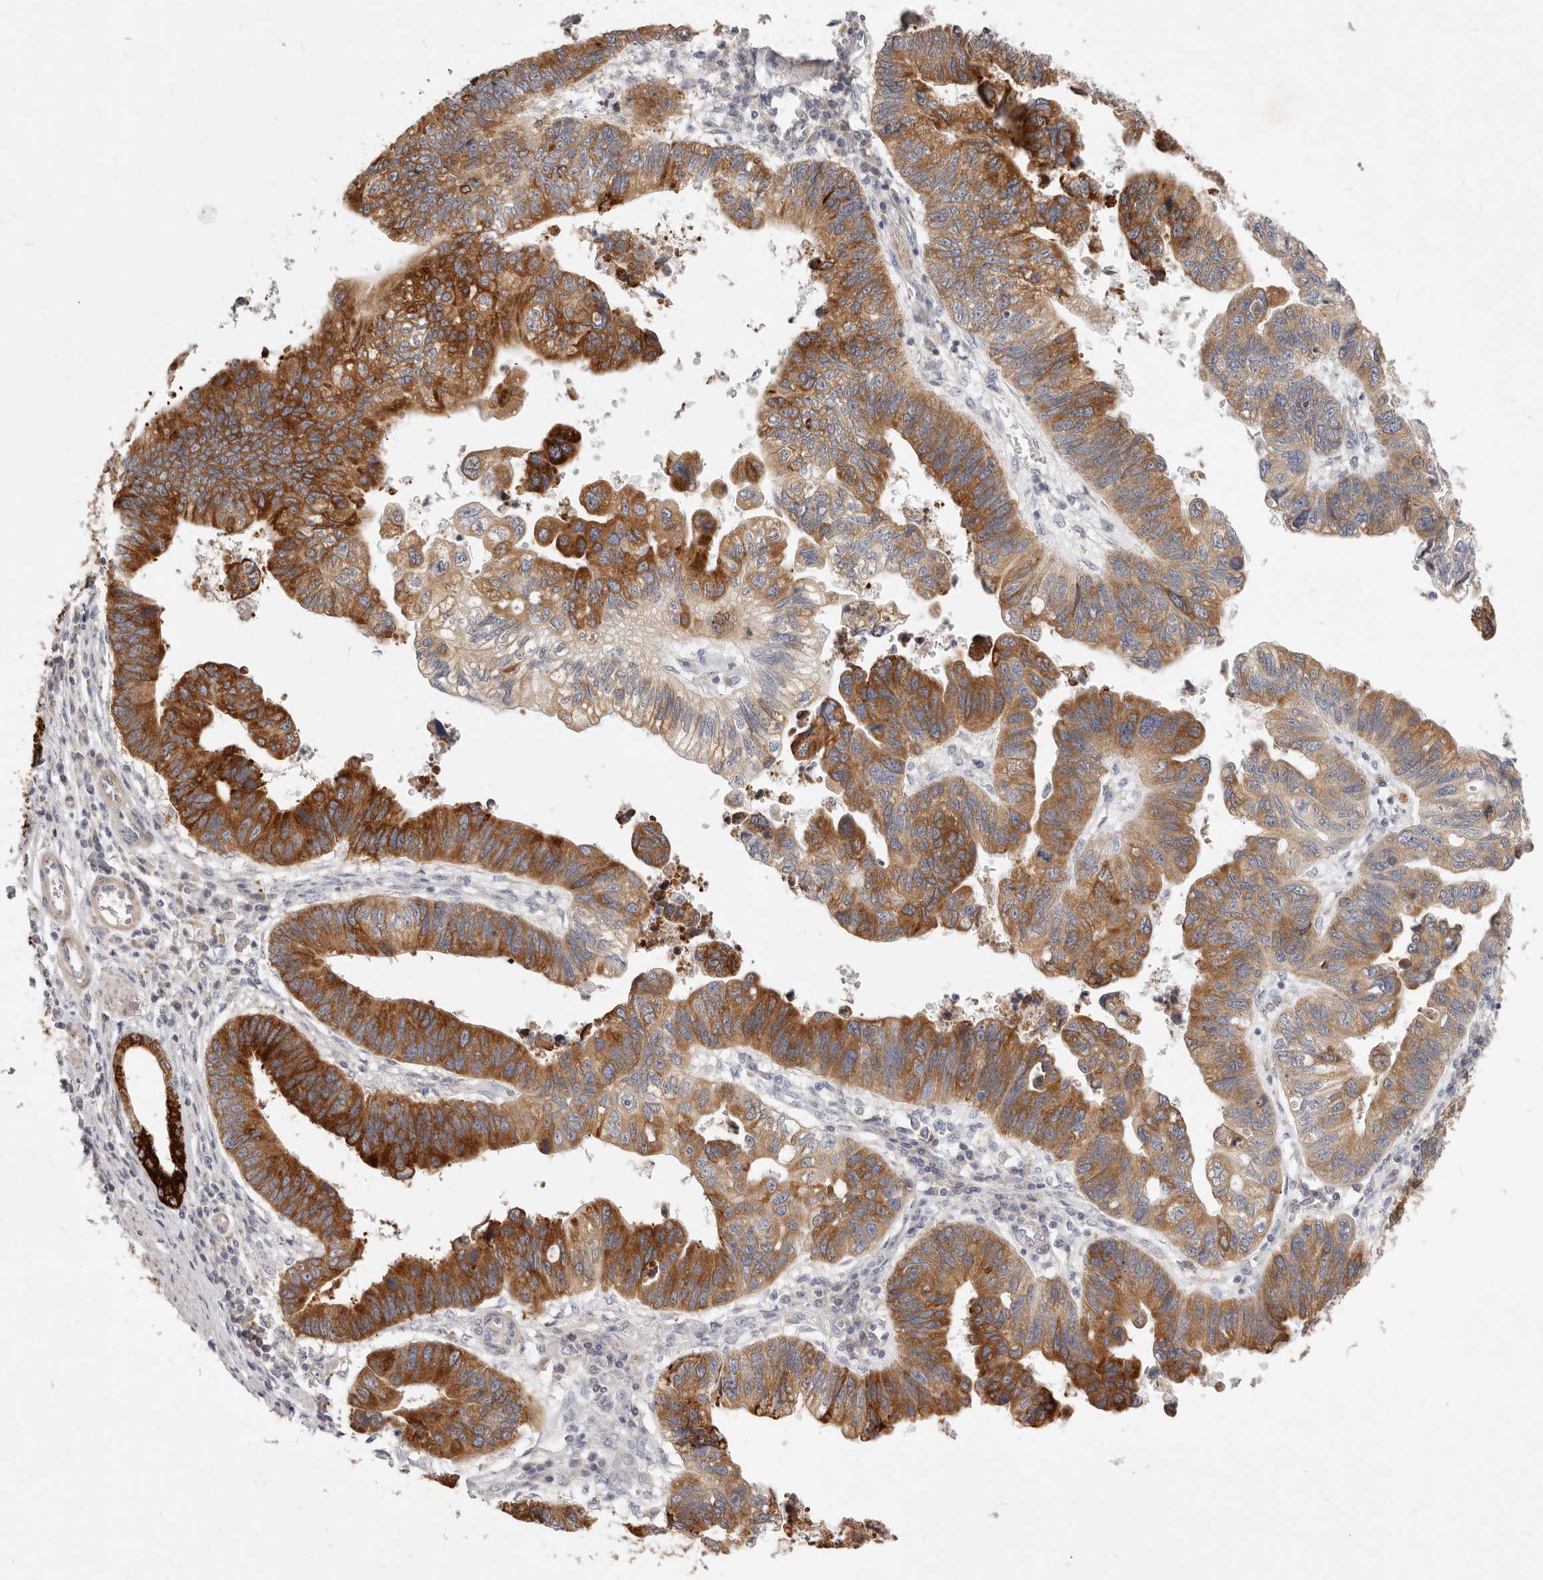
{"staining": {"intensity": "strong", "quantity": ">75%", "location": "cytoplasmic/membranous"}, "tissue": "stomach cancer", "cell_type": "Tumor cells", "image_type": "cancer", "snomed": [{"axis": "morphology", "description": "Adenocarcinoma, NOS"}, {"axis": "topography", "description": "Stomach"}], "caption": "Approximately >75% of tumor cells in human adenocarcinoma (stomach) exhibit strong cytoplasmic/membranous protein expression as visualized by brown immunohistochemical staining.", "gene": "TFB2M", "patient": {"sex": "male", "age": 59}}